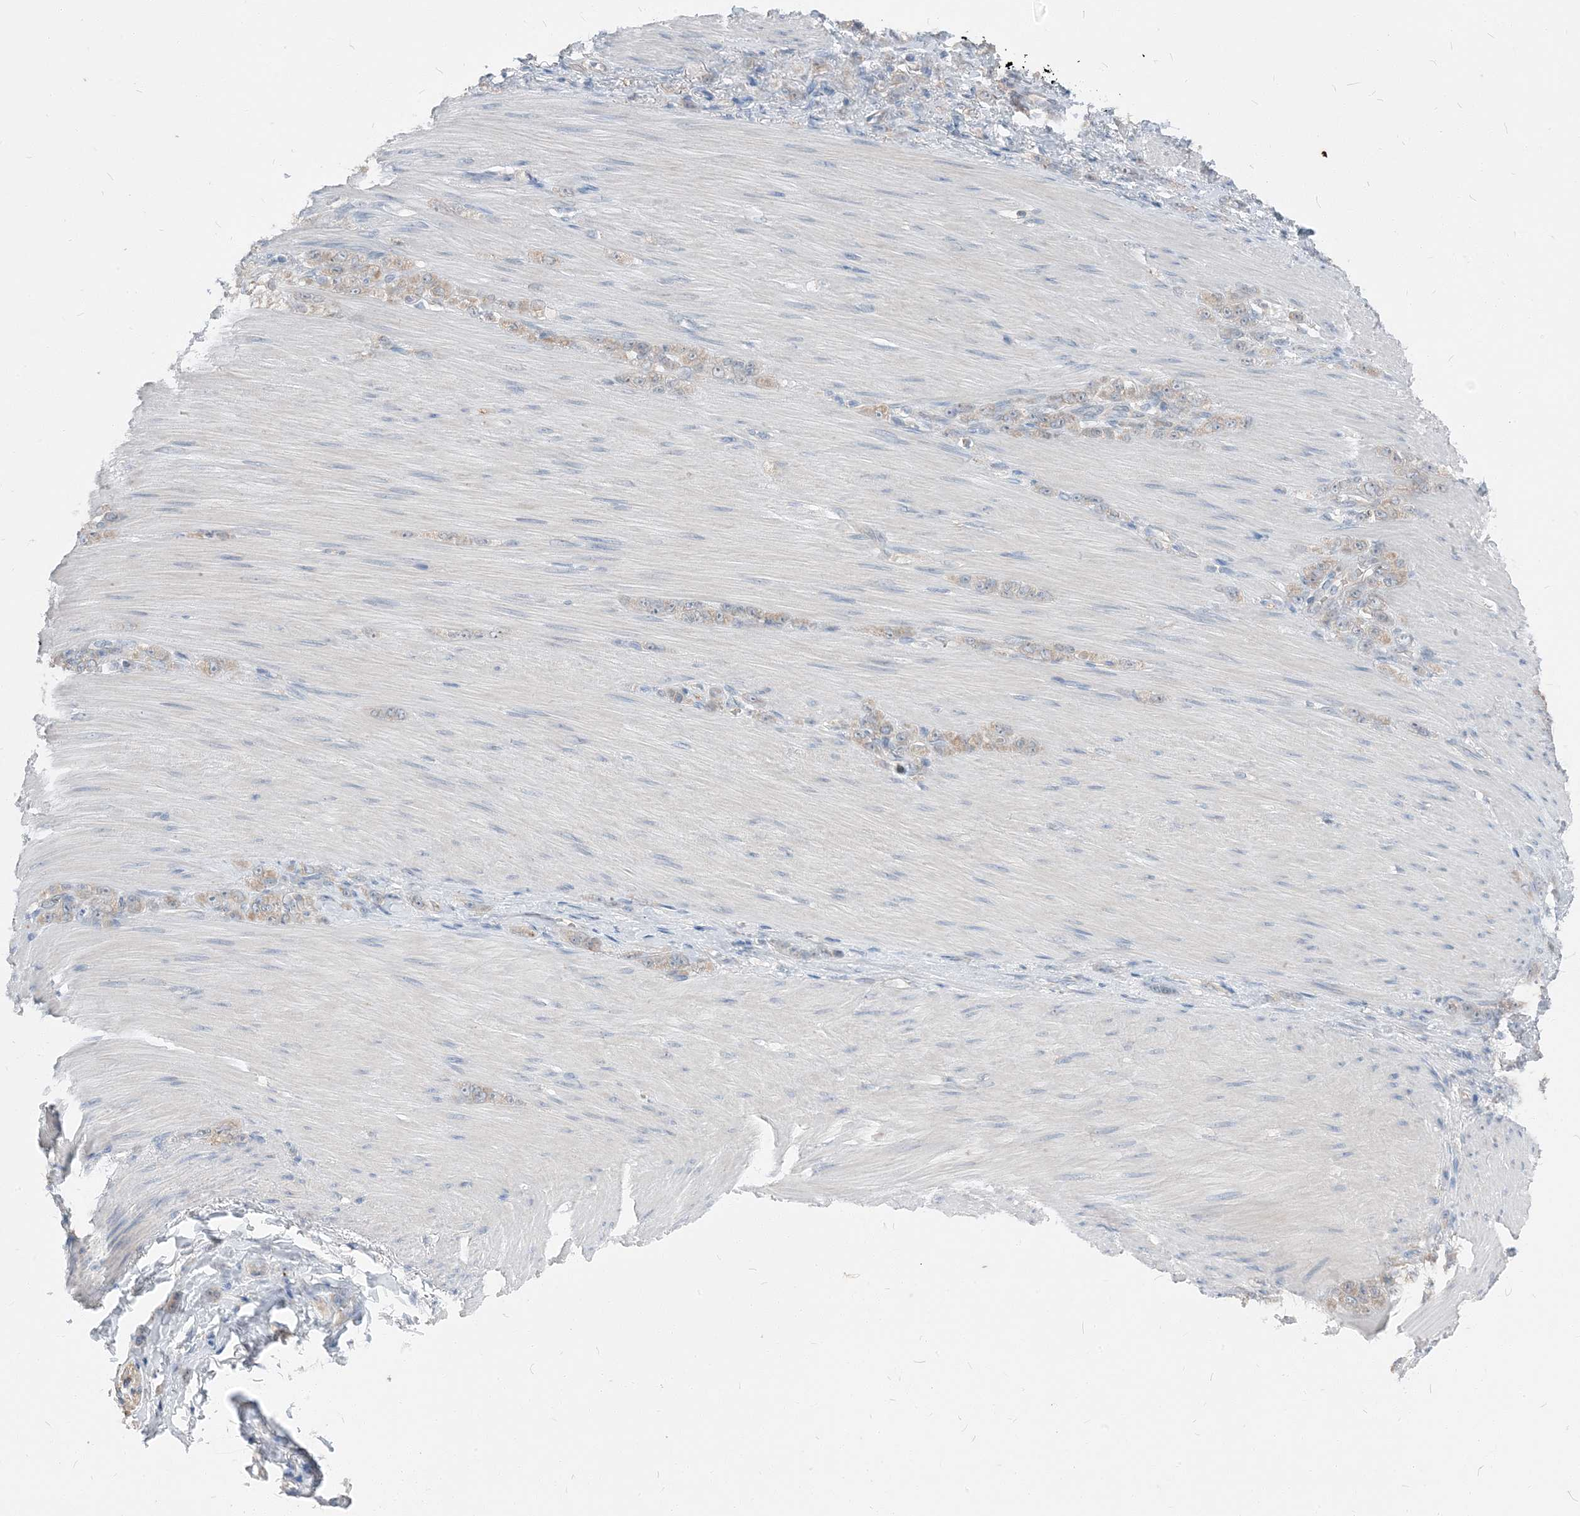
{"staining": {"intensity": "weak", "quantity": "<25%", "location": "cytoplasmic/membranous"}, "tissue": "stomach cancer", "cell_type": "Tumor cells", "image_type": "cancer", "snomed": [{"axis": "morphology", "description": "Normal tissue, NOS"}, {"axis": "morphology", "description": "Adenocarcinoma, NOS"}, {"axis": "topography", "description": "Stomach"}], "caption": "Immunohistochemical staining of stomach adenocarcinoma displays no significant positivity in tumor cells.", "gene": "NCOA7", "patient": {"sex": "male", "age": 82}}